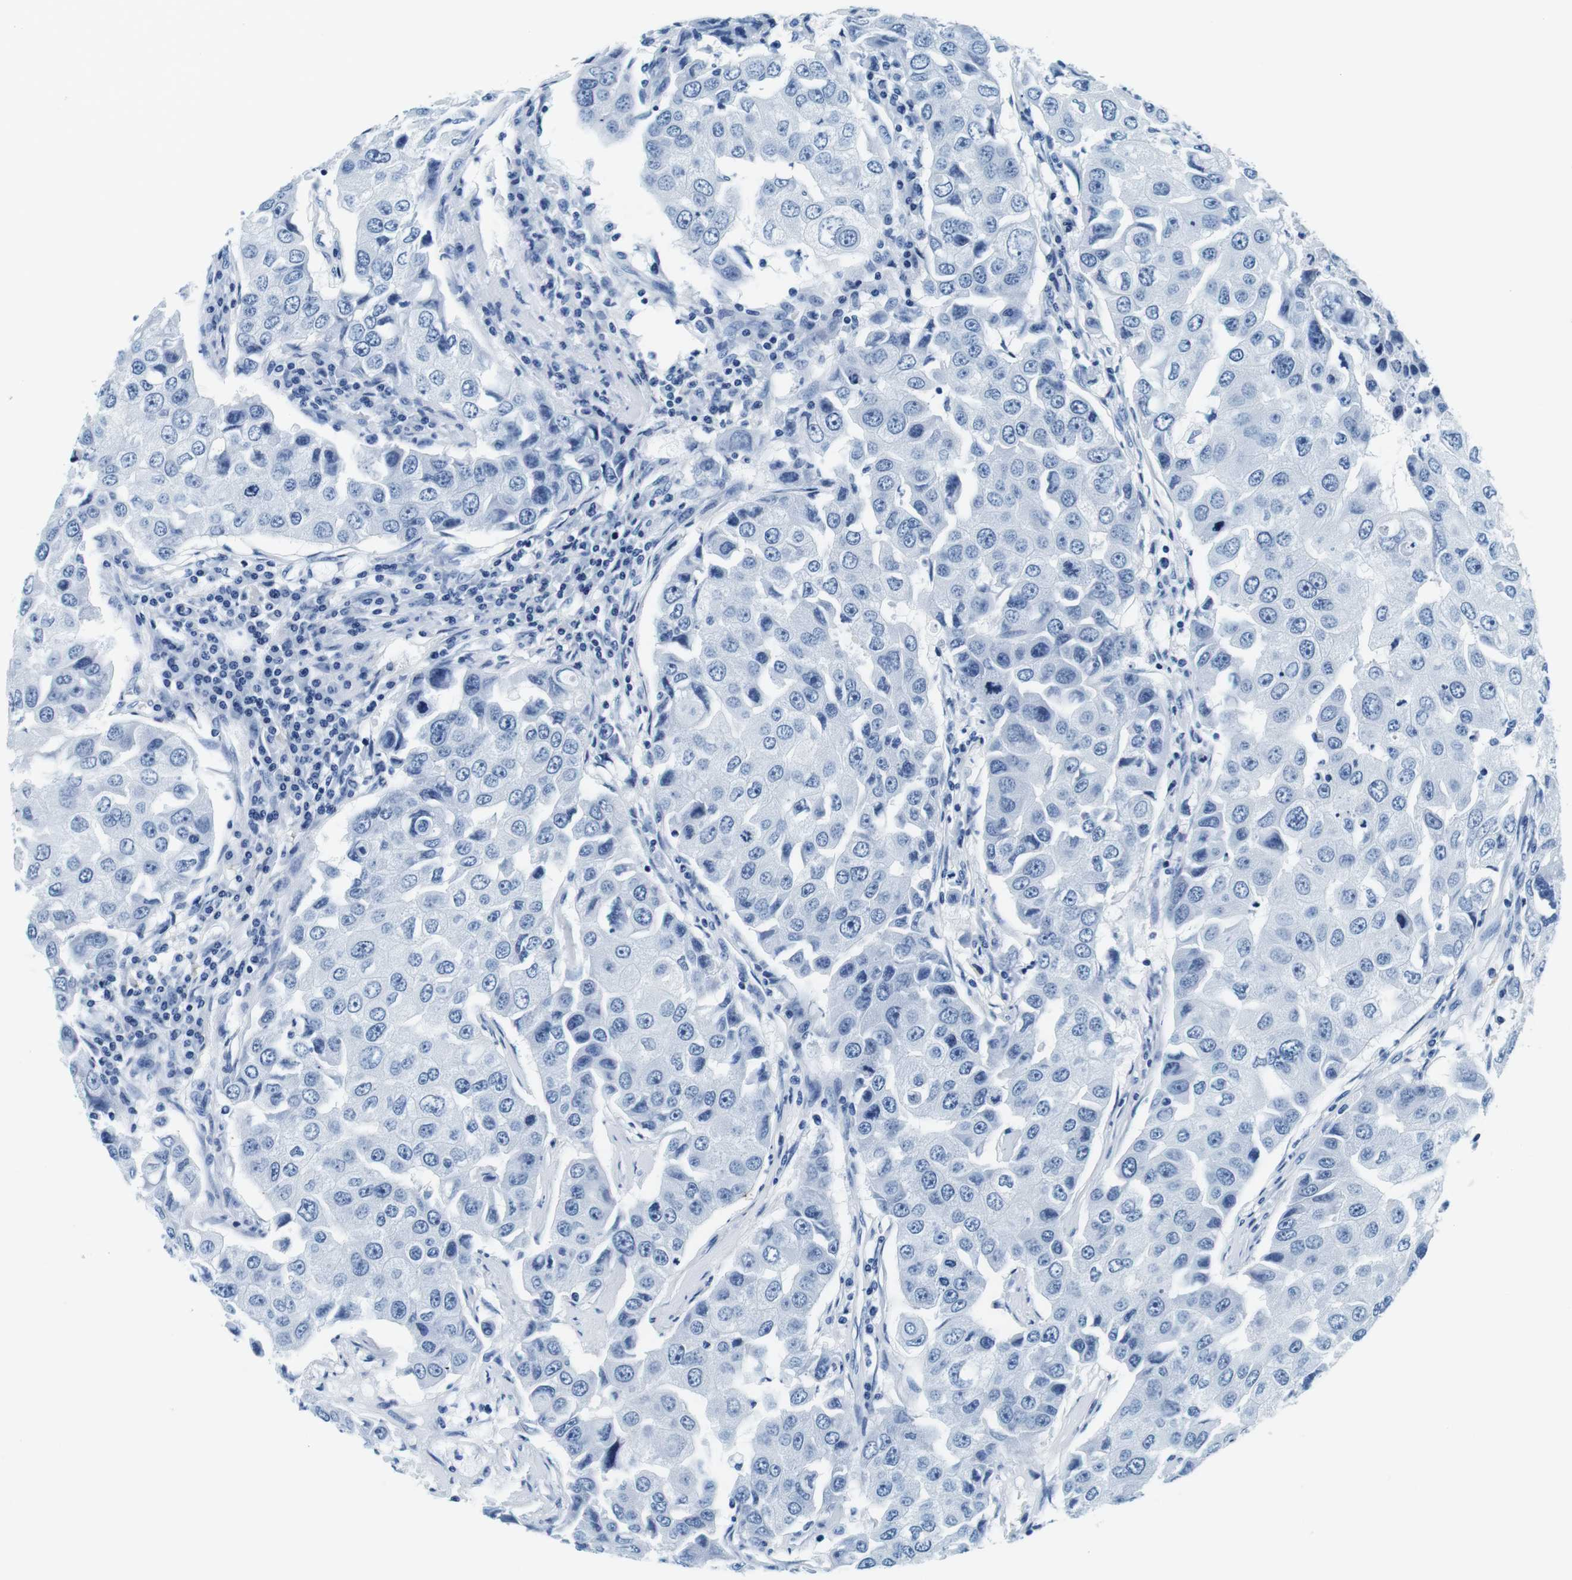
{"staining": {"intensity": "negative", "quantity": "none", "location": "none"}, "tissue": "breast cancer", "cell_type": "Tumor cells", "image_type": "cancer", "snomed": [{"axis": "morphology", "description": "Duct carcinoma"}, {"axis": "topography", "description": "Breast"}], "caption": "Tumor cells are negative for protein expression in human breast invasive ductal carcinoma.", "gene": "ELANE", "patient": {"sex": "female", "age": 27}}